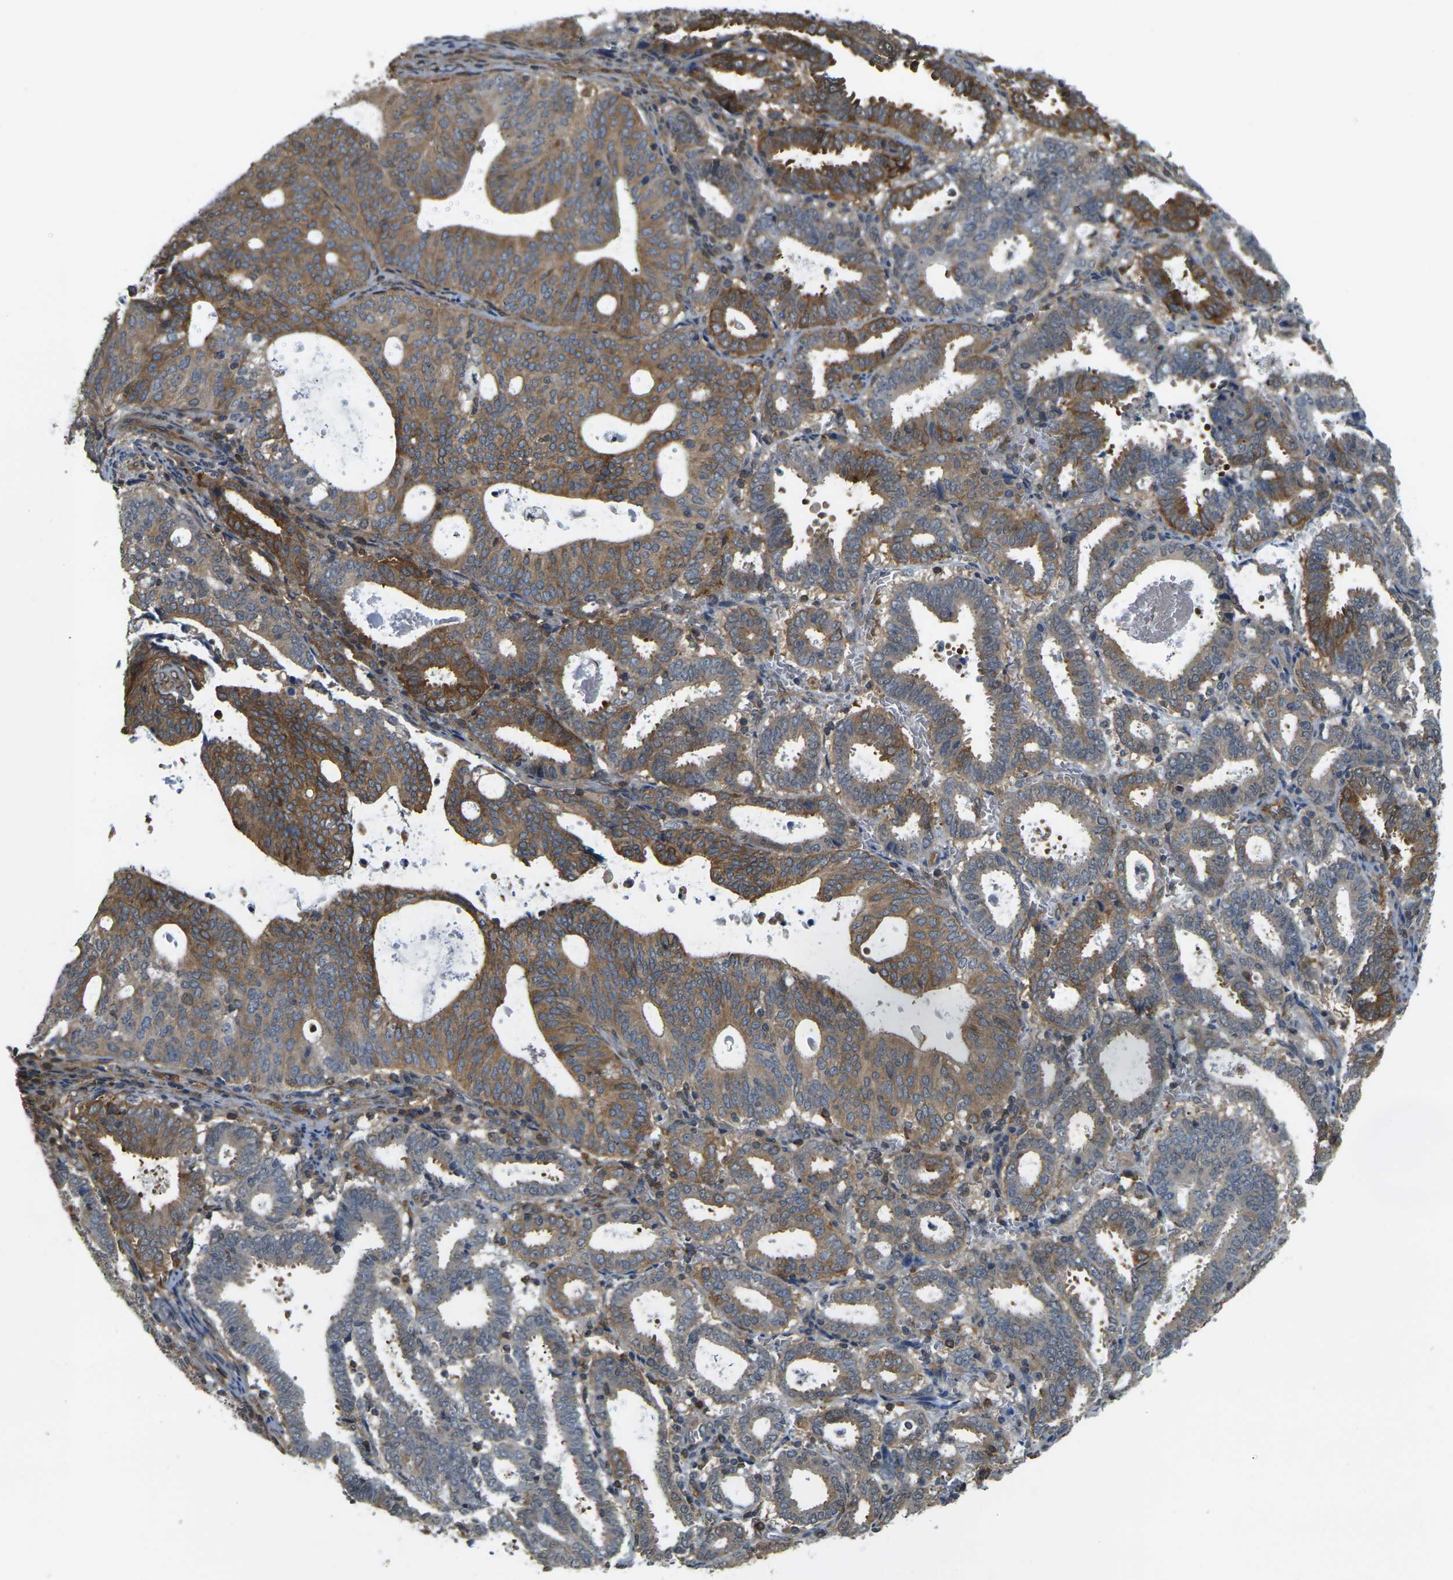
{"staining": {"intensity": "strong", "quantity": "25%-75%", "location": "cytoplasmic/membranous"}, "tissue": "endometrial cancer", "cell_type": "Tumor cells", "image_type": "cancer", "snomed": [{"axis": "morphology", "description": "Adenocarcinoma, NOS"}, {"axis": "topography", "description": "Uterus"}], "caption": "An immunohistochemistry micrograph of tumor tissue is shown. Protein staining in brown highlights strong cytoplasmic/membranous positivity in endometrial cancer (adenocarcinoma) within tumor cells.", "gene": "CAST", "patient": {"sex": "female", "age": 83}}